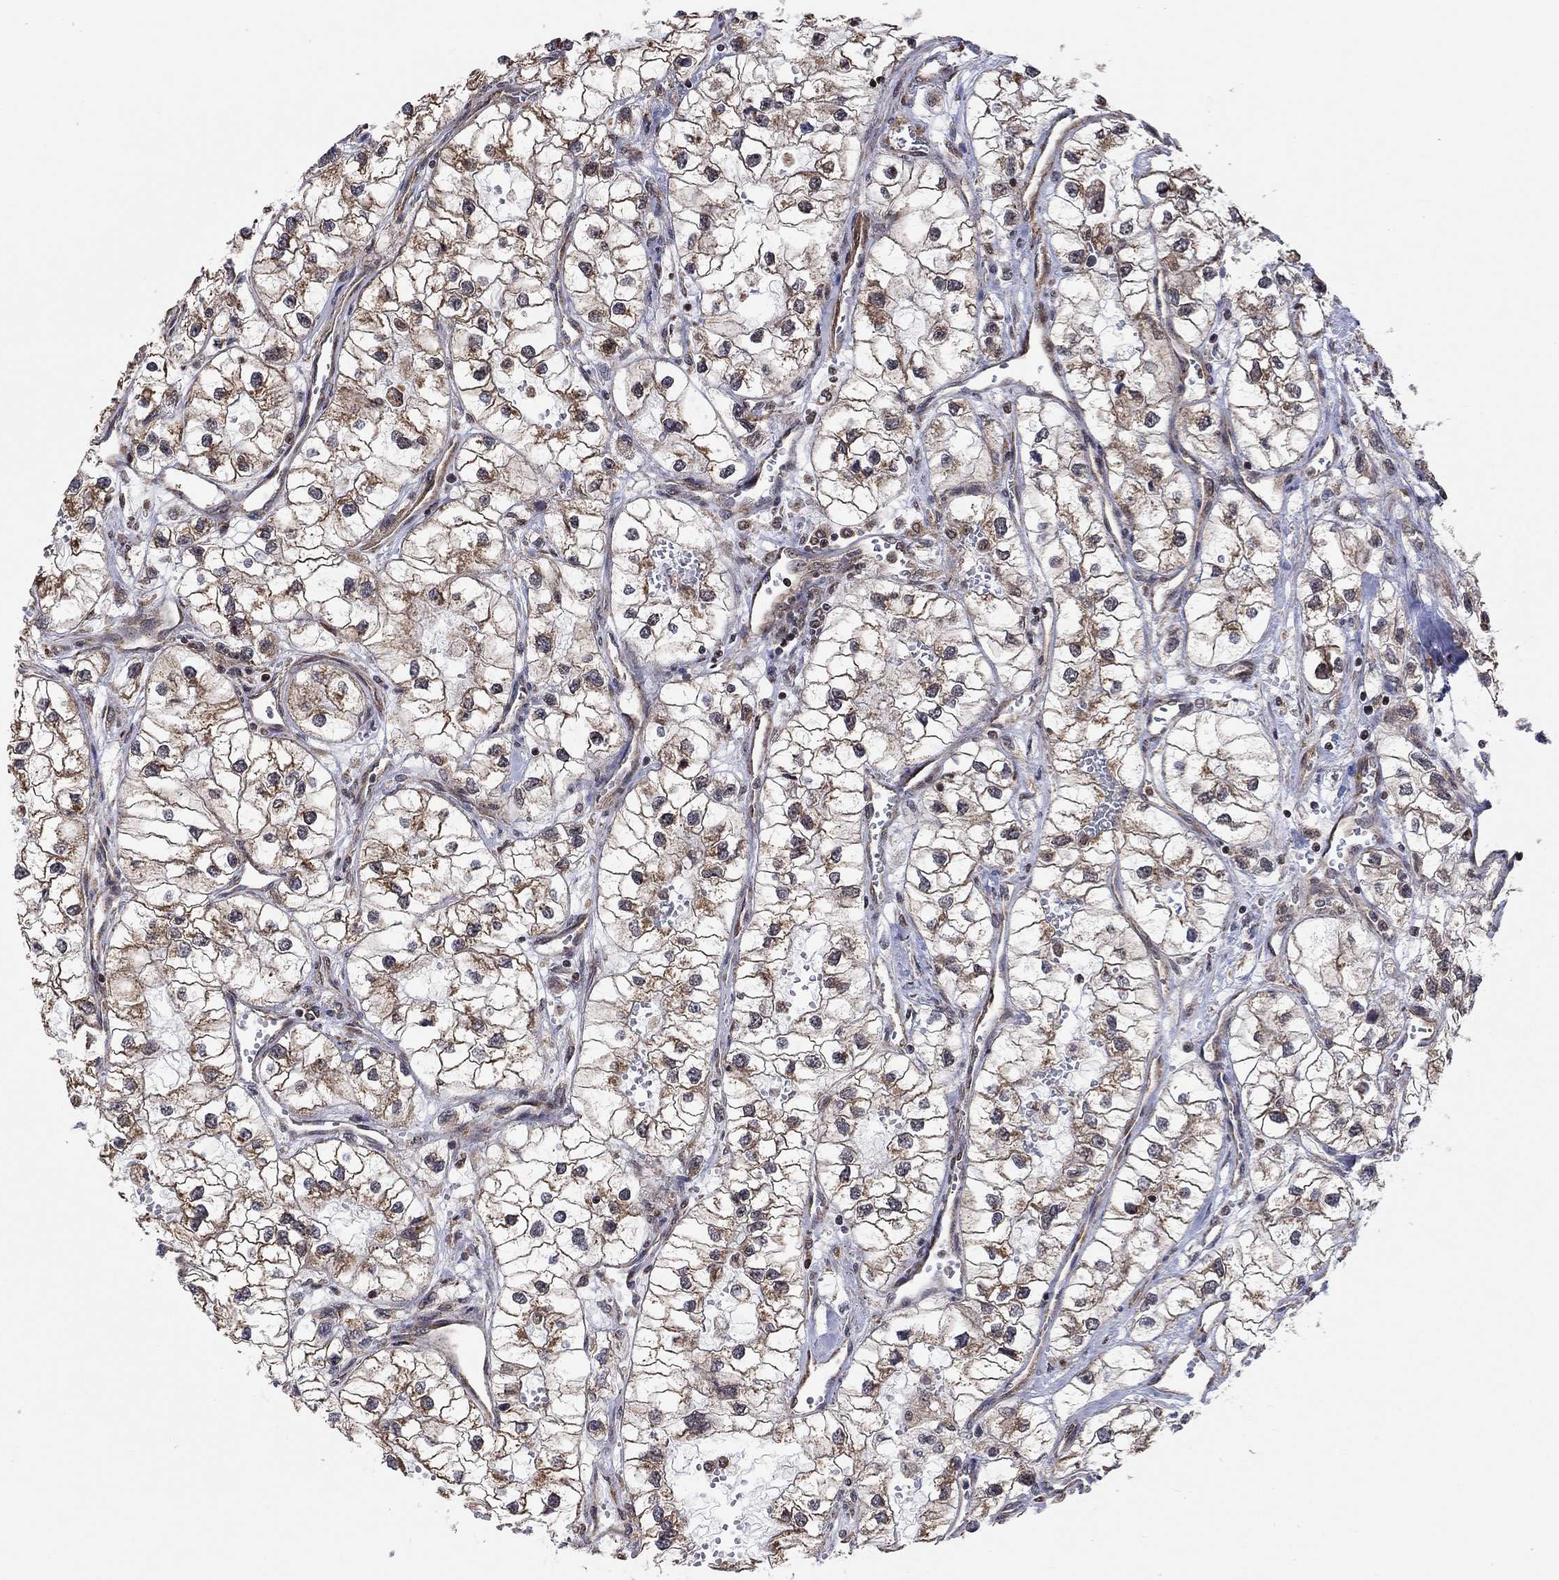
{"staining": {"intensity": "strong", "quantity": "25%-75%", "location": "cytoplasmic/membranous"}, "tissue": "renal cancer", "cell_type": "Tumor cells", "image_type": "cancer", "snomed": [{"axis": "morphology", "description": "Adenocarcinoma, NOS"}, {"axis": "topography", "description": "Kidney"}], "caption": "Approximately 25%-75% of tumor cells in human renal cancer display strong cytoplasmic/membranous protein positivity as visualized by brown immunohistochemical staining.", "gene": "TDP1", "patient": {"sex": "male", "age": 59}}